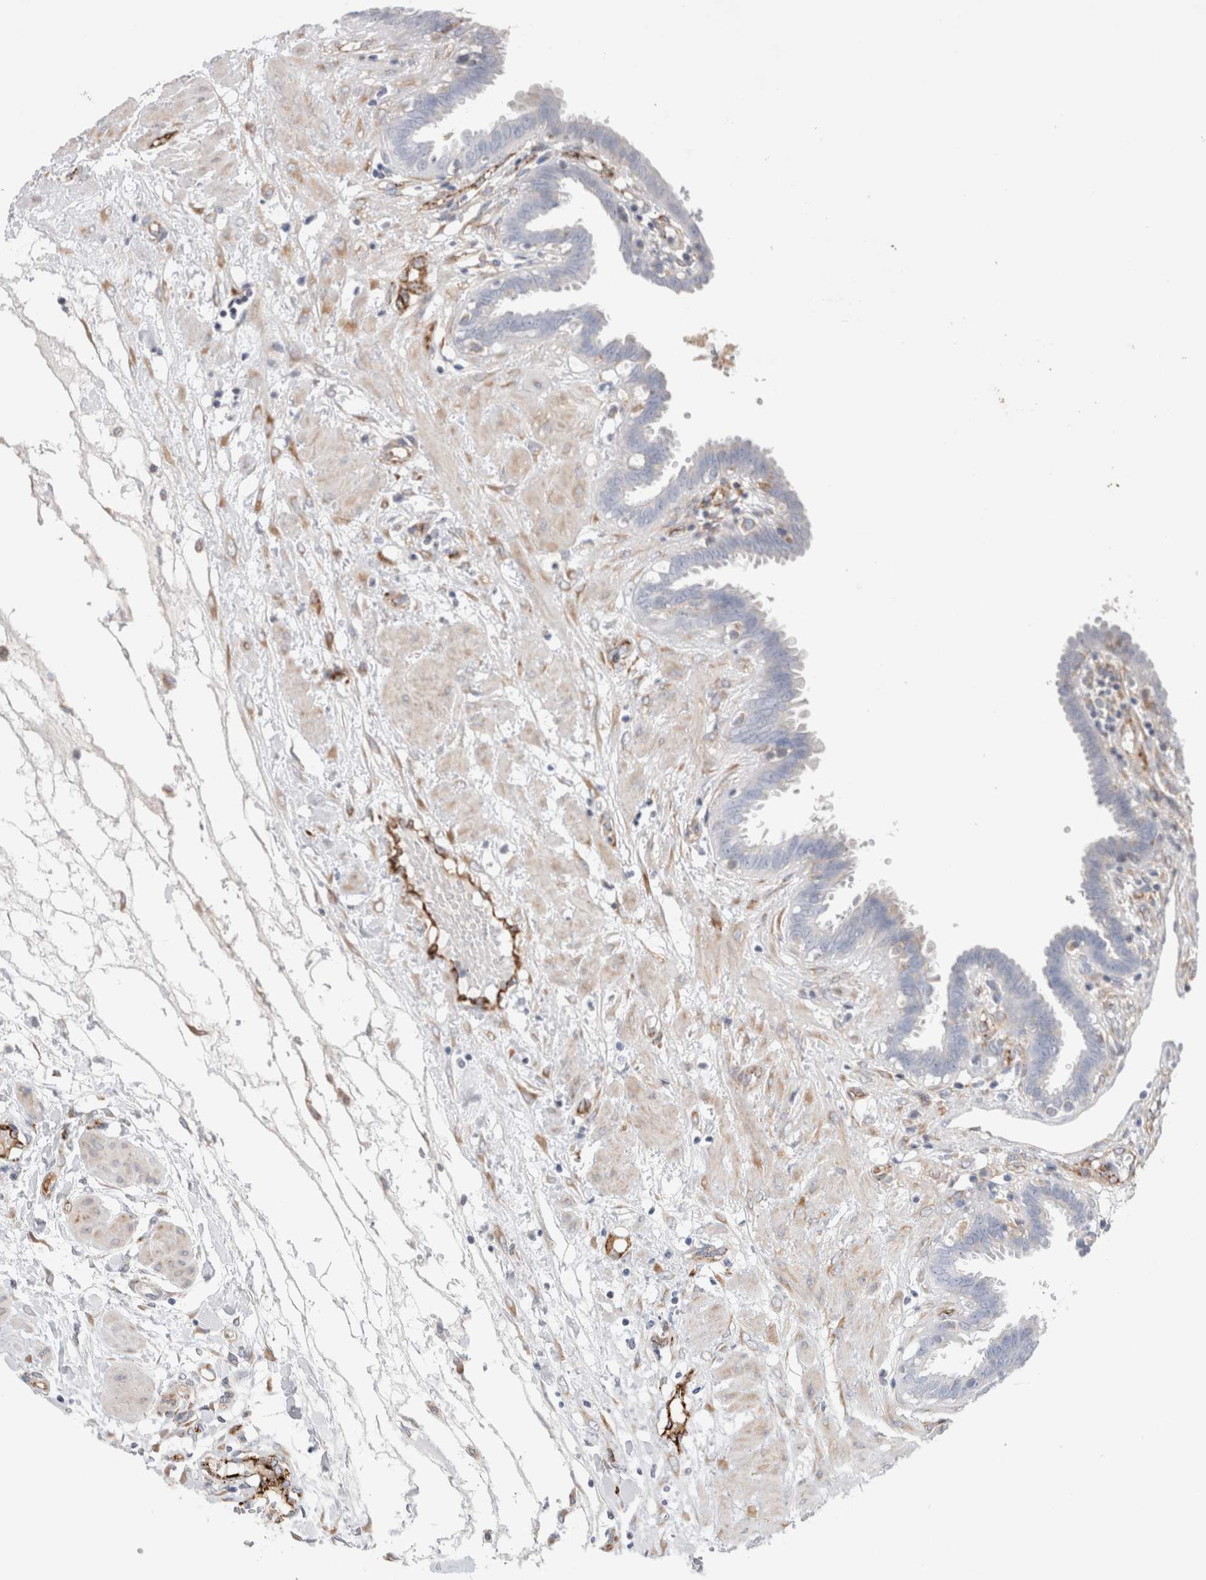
{"staining": {"intensity": "weak", "quantity": "<25%", "location": "cytoplasmic/membranous"}, "tissue": "fallopian tube", "cell_type": "Glandular cells", "image_type": "normal", "snomed": [{"axis": "morphology", "description": "Normal tissue, NOS"}, {"axis": "topography", "description": "Fallopian tube"}, {"axis": "topography", "description": "Placenta"}], "caption": "A high-resolution image shows immunohistochemistry (IHC) staining of unremarkable fallopian tube, which reveals no significant expression in glandular cells.", "gene": "CNPY4", "patient": {"sex": "female", "age": 32}}